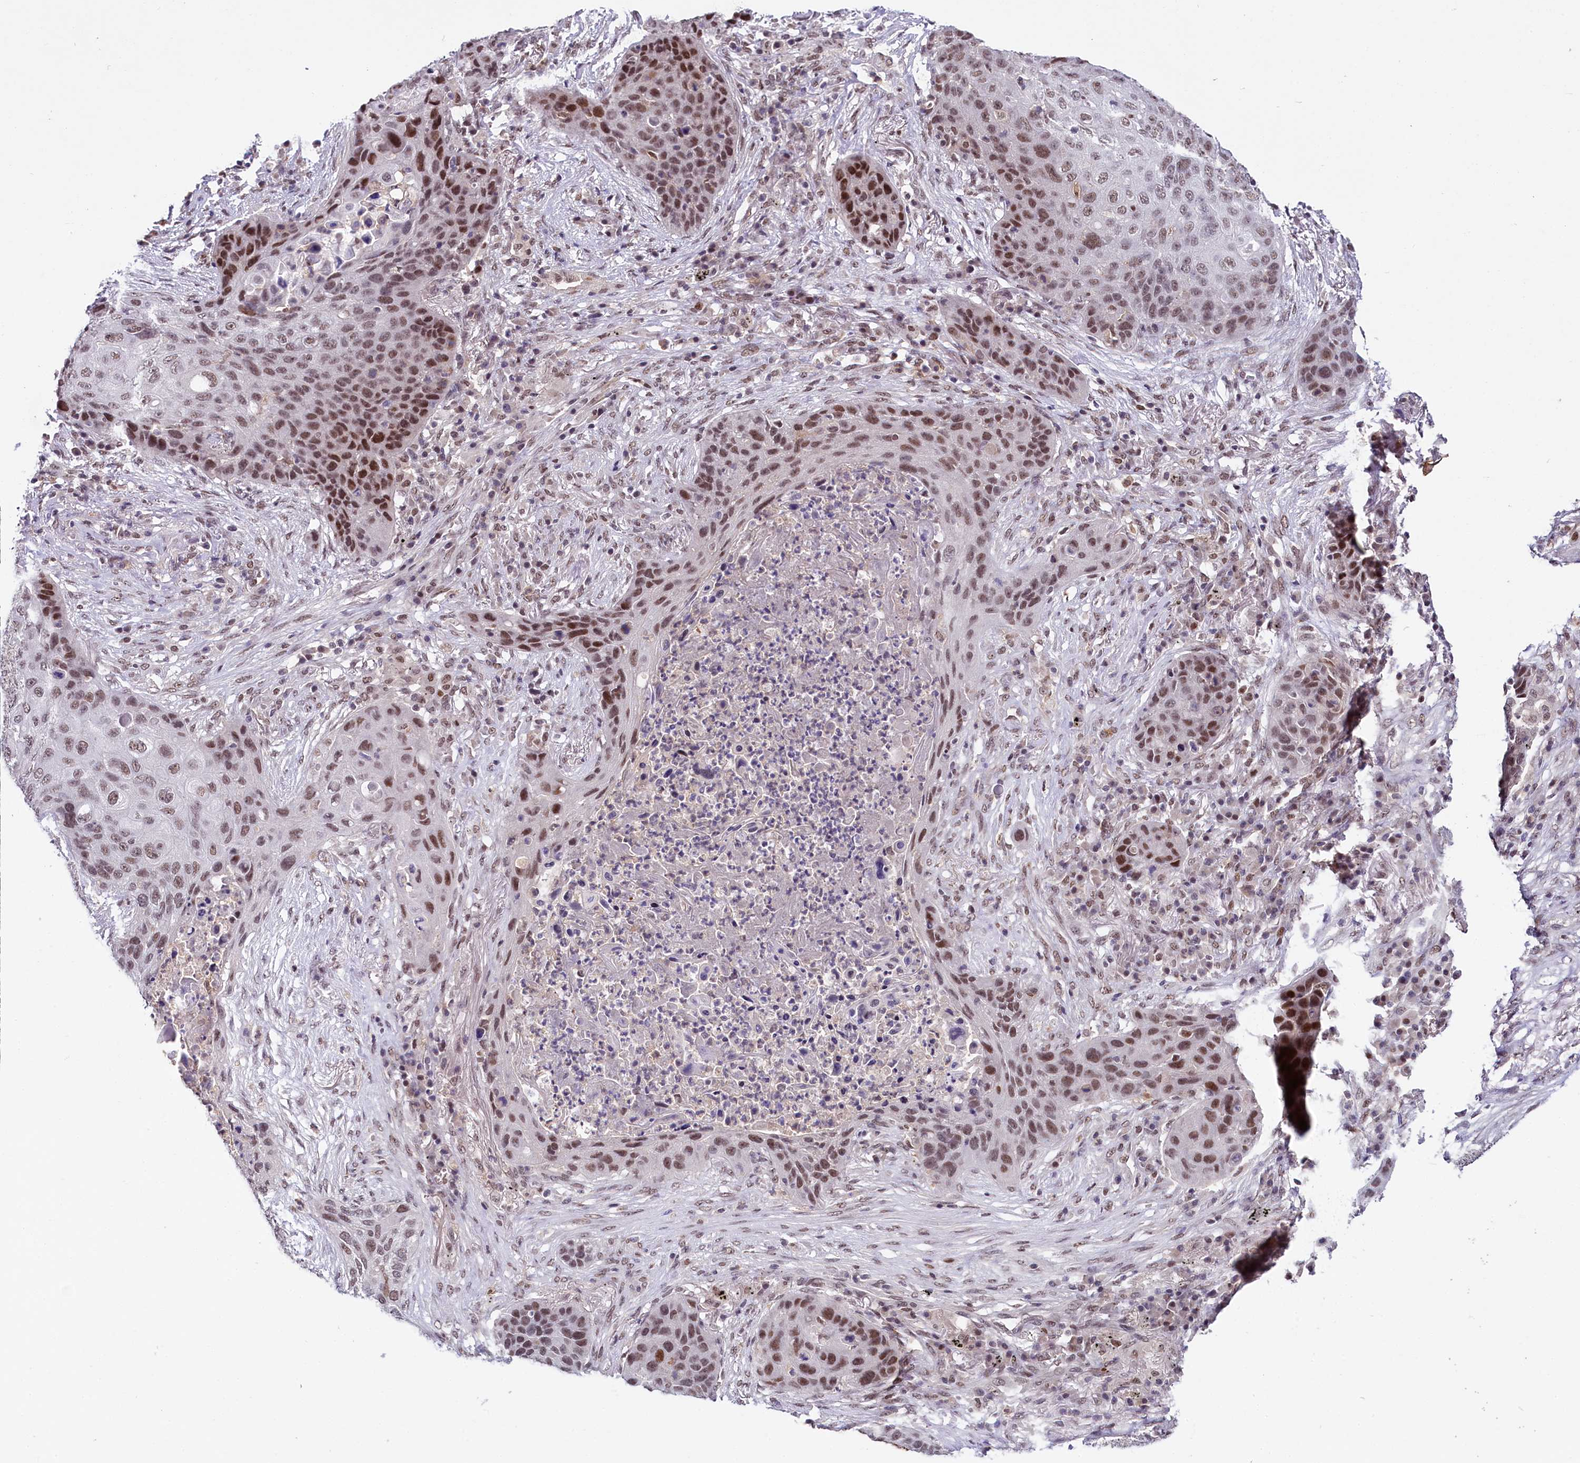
{"staining": {"intensity": "moderate", "quantity": ">75%", "location": "nuclear"}, "tissue": "lung cancer", "cell_type": "Tumor cells", "image_type": "cancer", "snomed": [{"axis": "morphology", "description": "Squamous cell carcinoma, NOS"}, {"axis": "topography", "description": "Lung"}], "caption": "Lung cancer stained with a protein marker reveals moderate staining in tumor cells.", "gene": "SCAF11", "patient": {"sex": "female", "age": 63}}